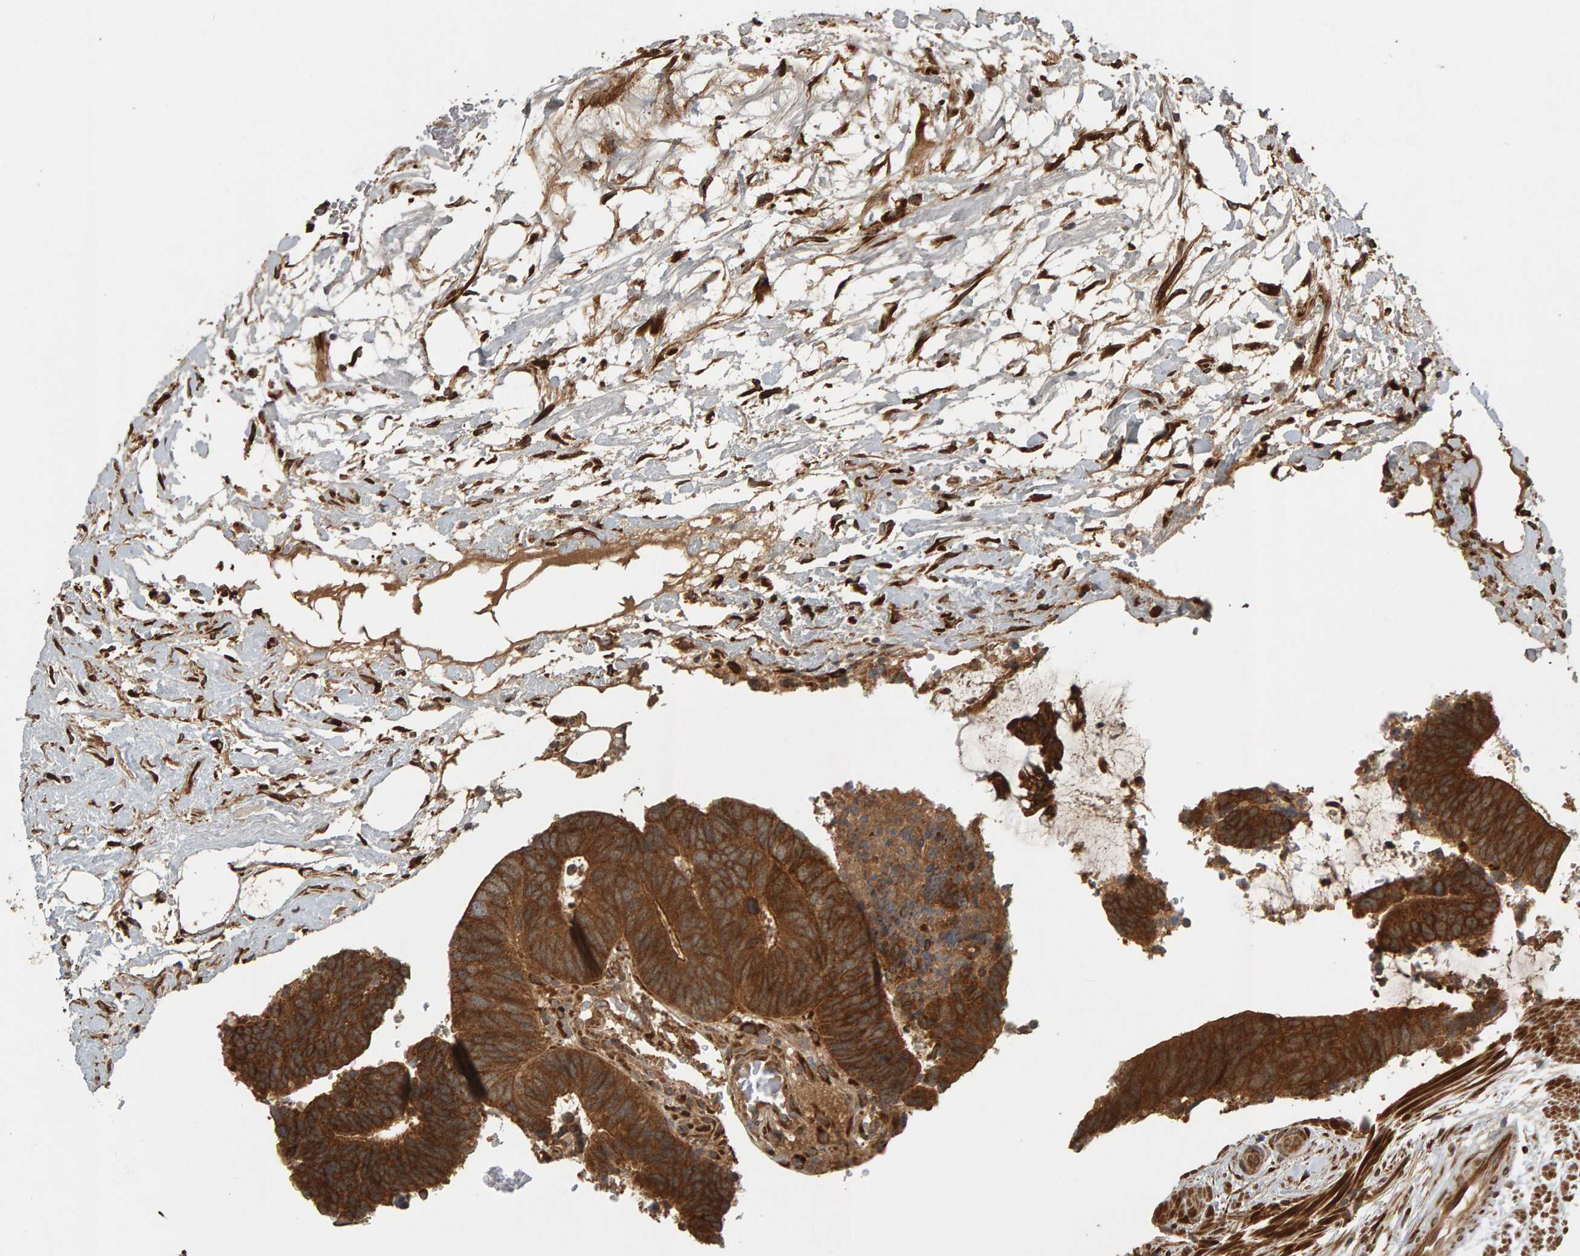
{"staining": {"intensity": "strong", "quantity": ">75%", "location": "cytoplasmic/membranous"}, "tissue": "colorectal cancer", "cell_type": "Tumor cells", "image_type": "cancer", "snomed": [{"axis": "morphology", "description": "Adenocarcinoma, NOS"}, {"axis": "topography", "description": "Colon"}], "caption": "The image shows immunohistochemical staining of colorectal cancer (adenocarcinoma). There is strong cytoplasmic/membranous staining is present in about >75% of tumor cells. The protein of interest is stained brown, and the nuclei are stained in blue (DAB IHC with brightfield microscopy, high magnification).", "gene": "ZFAND1", "patient": {"sex": "male", "age": 56}}